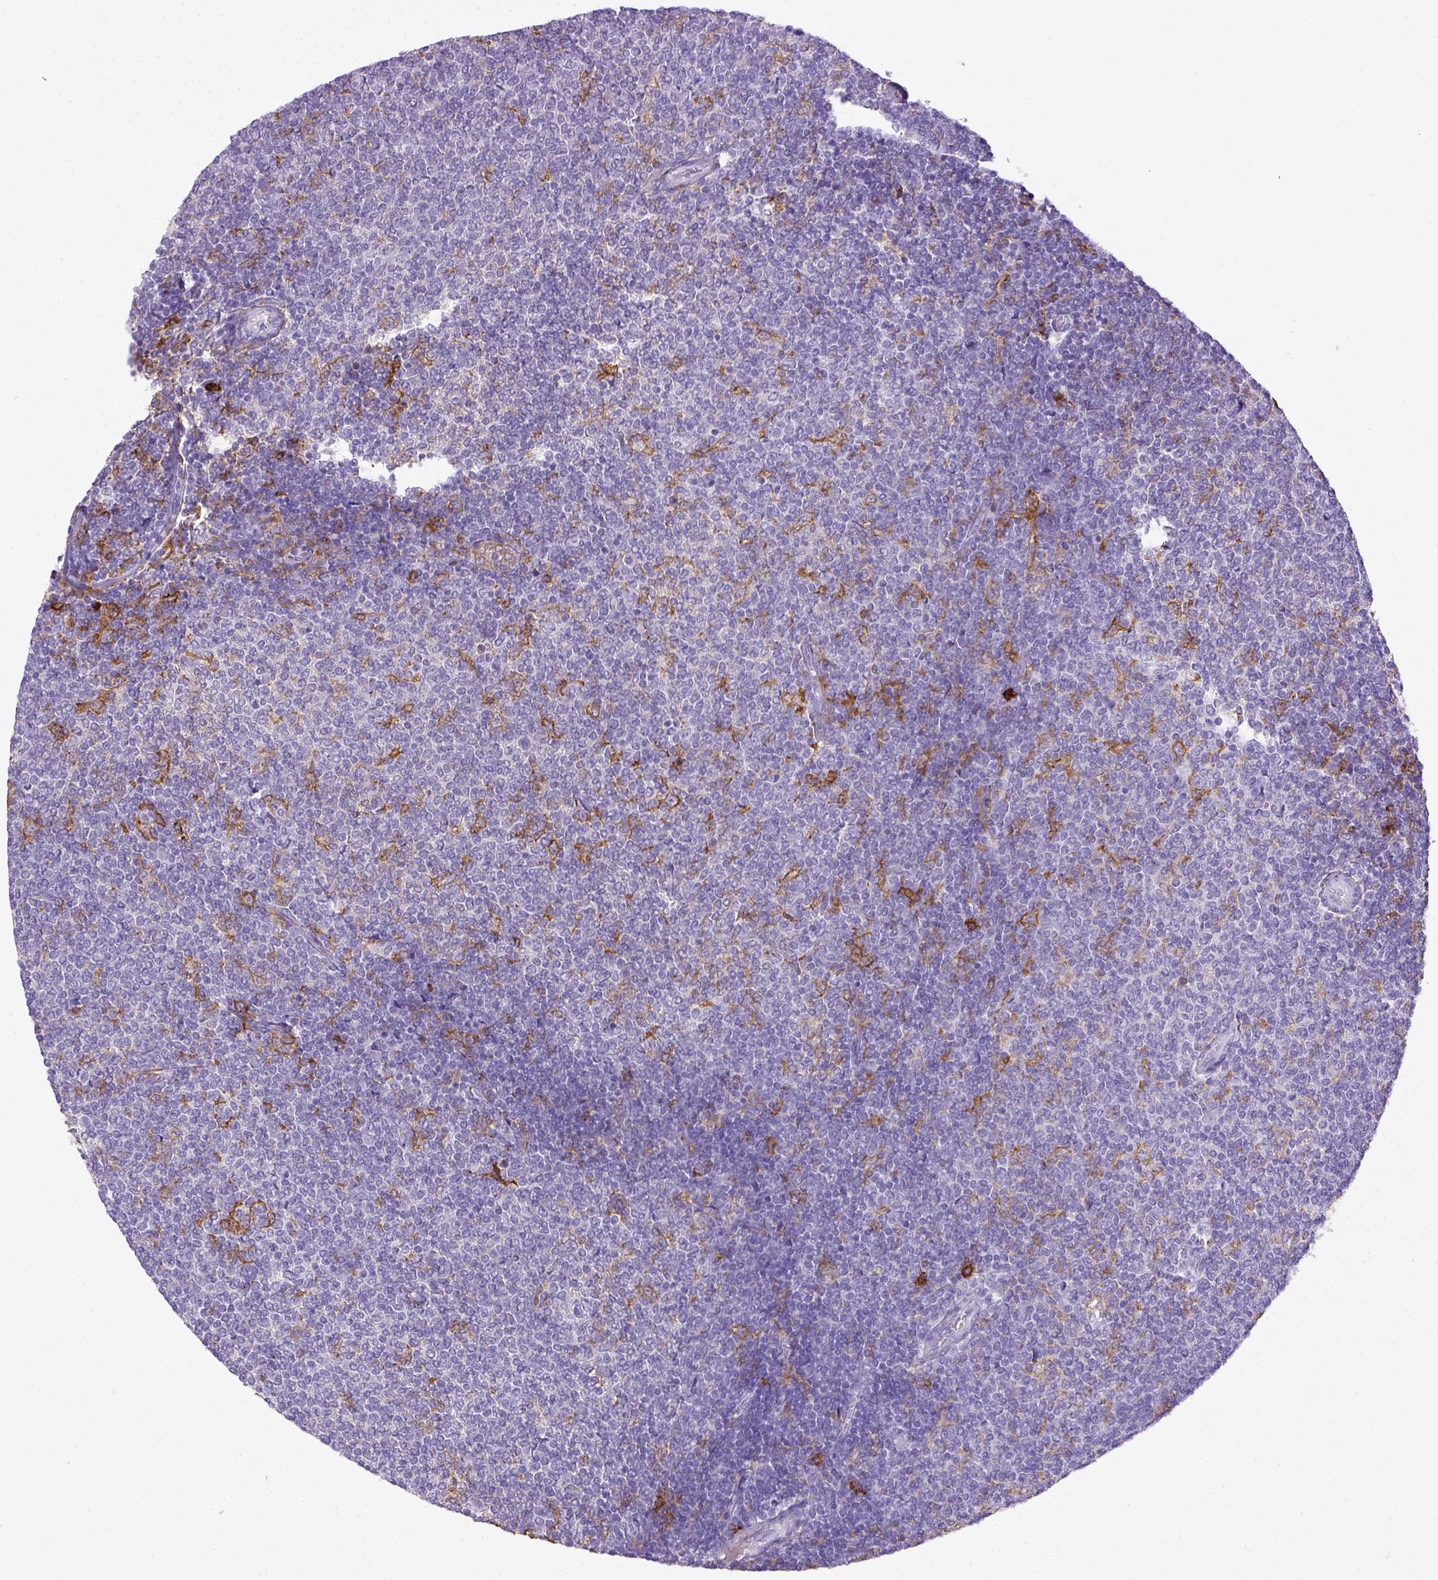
{"staining": {"intensity": "negative", "quantity": "none", "location": "none"}, "tissue": "lymphoma", "cell_type": "Tumor cells", "image_type": "cancer", "snomed": [{"axis": "morphology", "description": "Malignant lymphoma, non-Hodgkin's type, Low grade"}, {"axis": "topography", "description": "Lymph node"}], "caption": "Immunohistochemical staining of human lymphoma demonstrates no significant positivity in tumor cells. (Brightfield microscopy of DAB (3,3'-diaminobenzidine) immunohistochemistry at high magnification).", "gene": "ITGAM", "patient": {"sex": "male", "age": 52}}